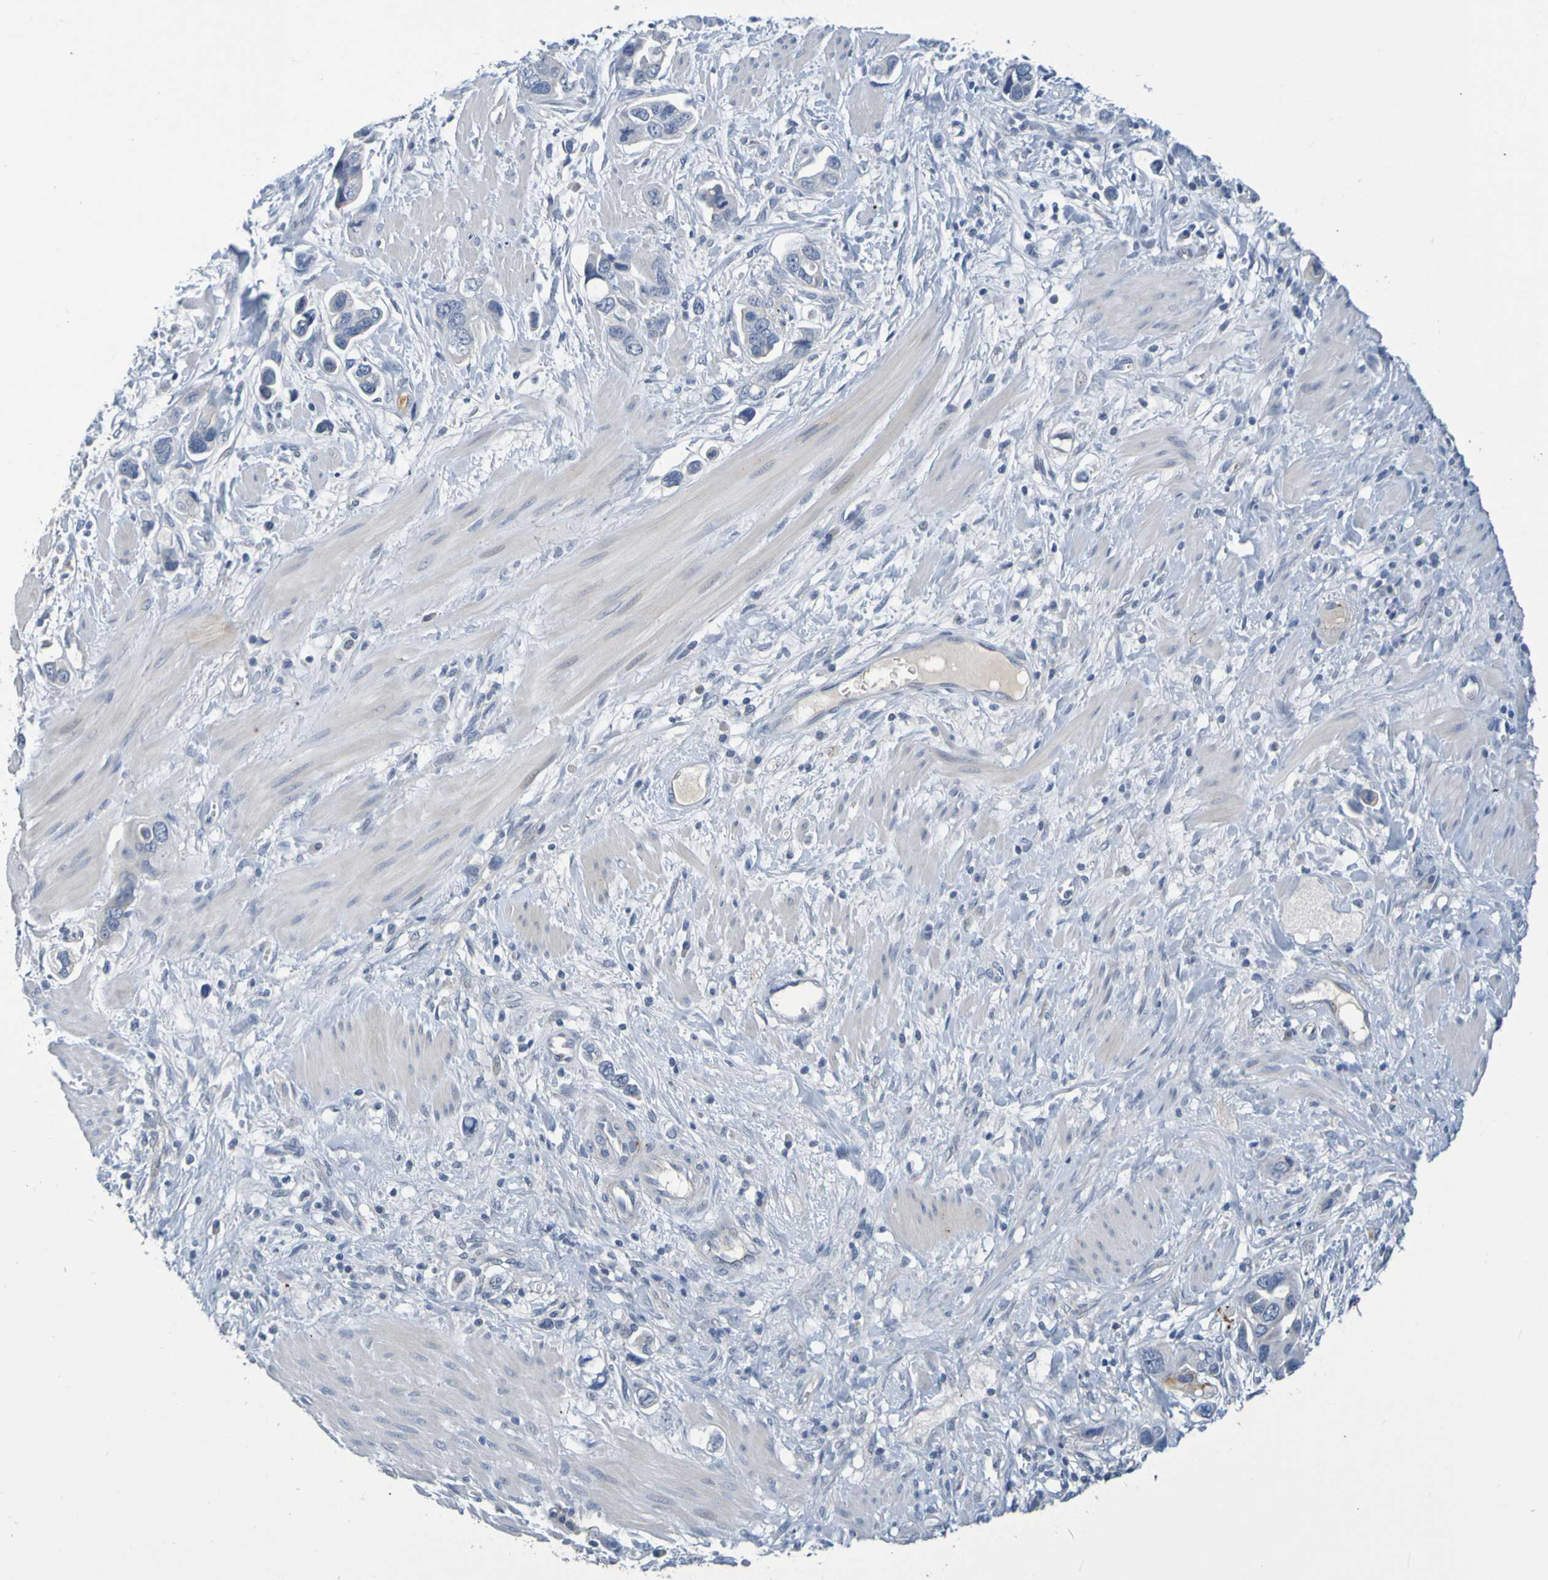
{"staining": {"intensity": "negative", "quantity": "none", "location": "none"}, "tissue": "stomach cancer", "cell_type": "Tumor cells", "image_type": "cancer", "snomed": [{"axis": "morphology", "description": "Adenocarcinoma, NOS"}, {"axis": "topography", "description": "Stomach, lower"}], "caption": "This is an immunohistochemistry (IHC) image of human stomach adenocarcinoma. There is no staining in tumor cells.", "gene": "IL10", "patient": {"sex": "female", "age": 93}}